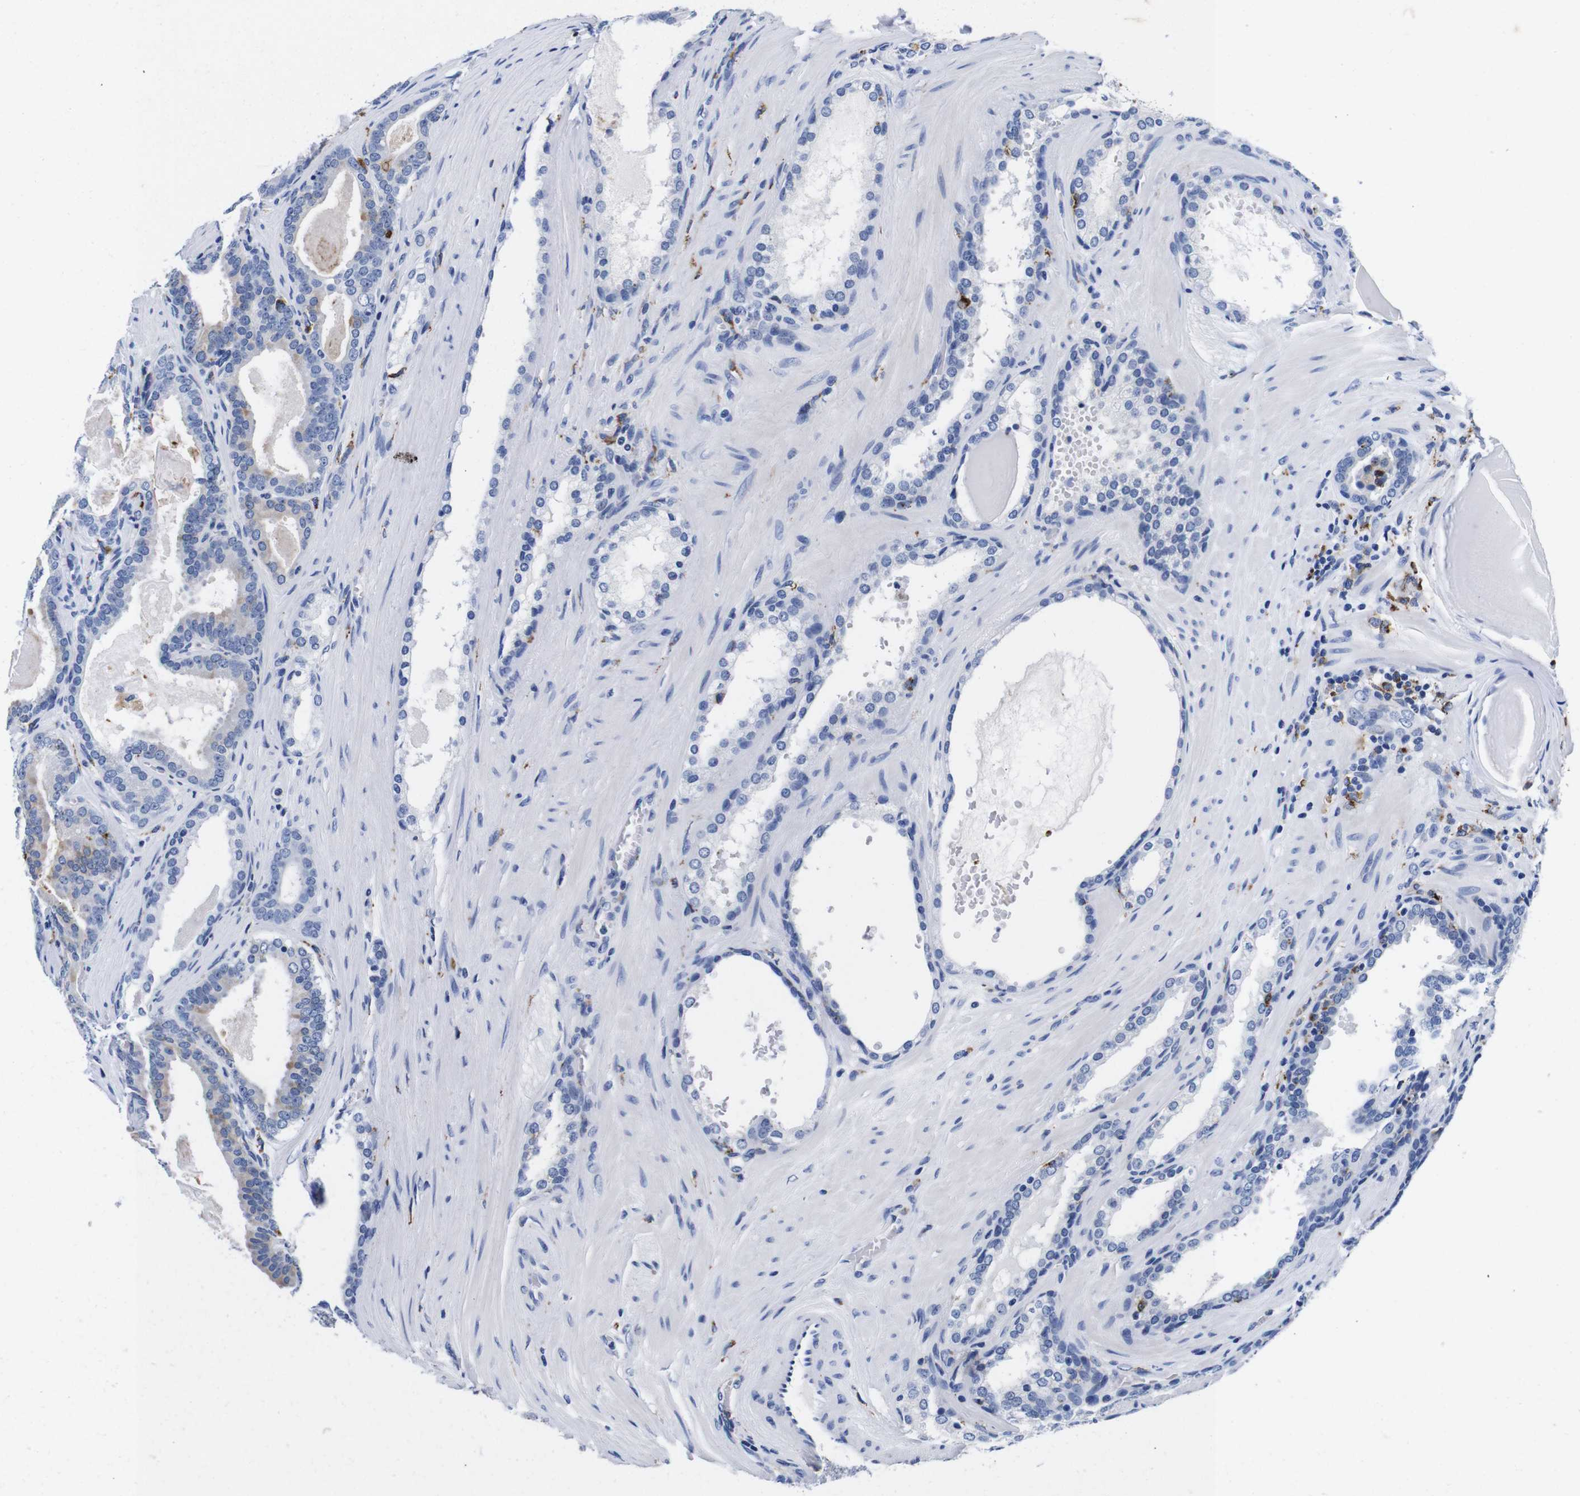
{"staining": {"intensity": "moderate", "quantity": "<25%", "location": "cytoplasmic/membranous"}, "tissue": "prostate cancer", "cell_type": "Tumor cells", "image_type": "cancer", "snomed": [{"axis": "morphology", "description": "Adenocarcinoma, High grade"}, {"axis": "topography", "description": "Prostate"}], "caption": "High-magnification brightfield microscopy of prostate cancer (high-grade adenocarcinoma) stained with DAB (3,3'-diaminobenzidine) (brown) and counterstained with hematoxylin (blue). tumor cells exhibit moderate cytoplasmic/membranous positivity is identified in approximately<25% of cells.", "gene": "HLA-DMB", "patient": {"sex": "male", "age": 60}}